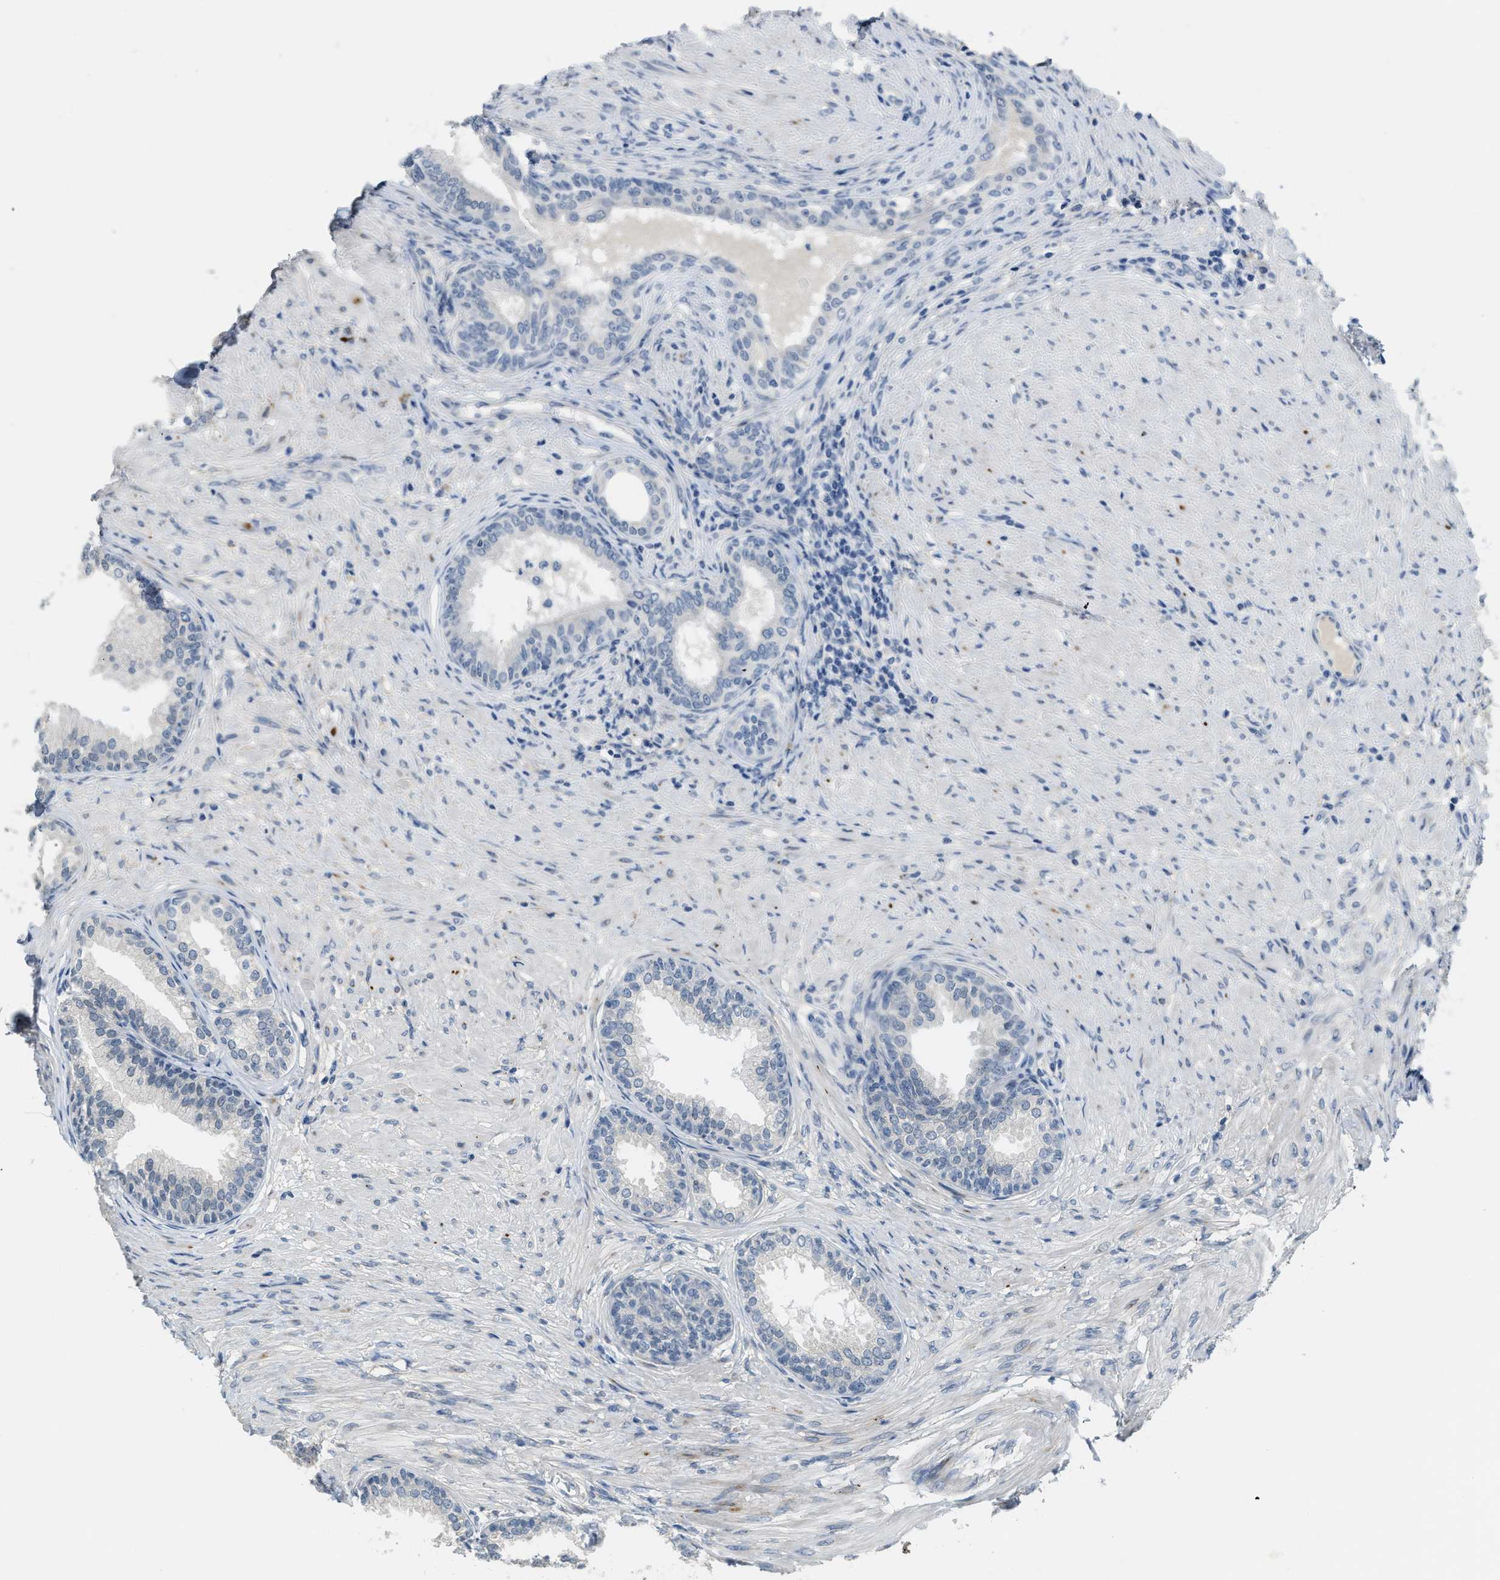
{"staining": {"intensity": "negative", "quantity": "none", "location": "none"}, "tissue": "prostate", "cell_type": "Glandular cells", "image_type": "normal", "snomed": [{"axis": "morphology", "description": "Normal tissue, NOS"}, {"axis": "topography", "description": "Prostate"}], "caption": "Prostate stained for a protein using immunohistochemistry displays no positivity glandular cells.", "gene": "TMEM154", "patient": {"sex": "male", "age": 76}}